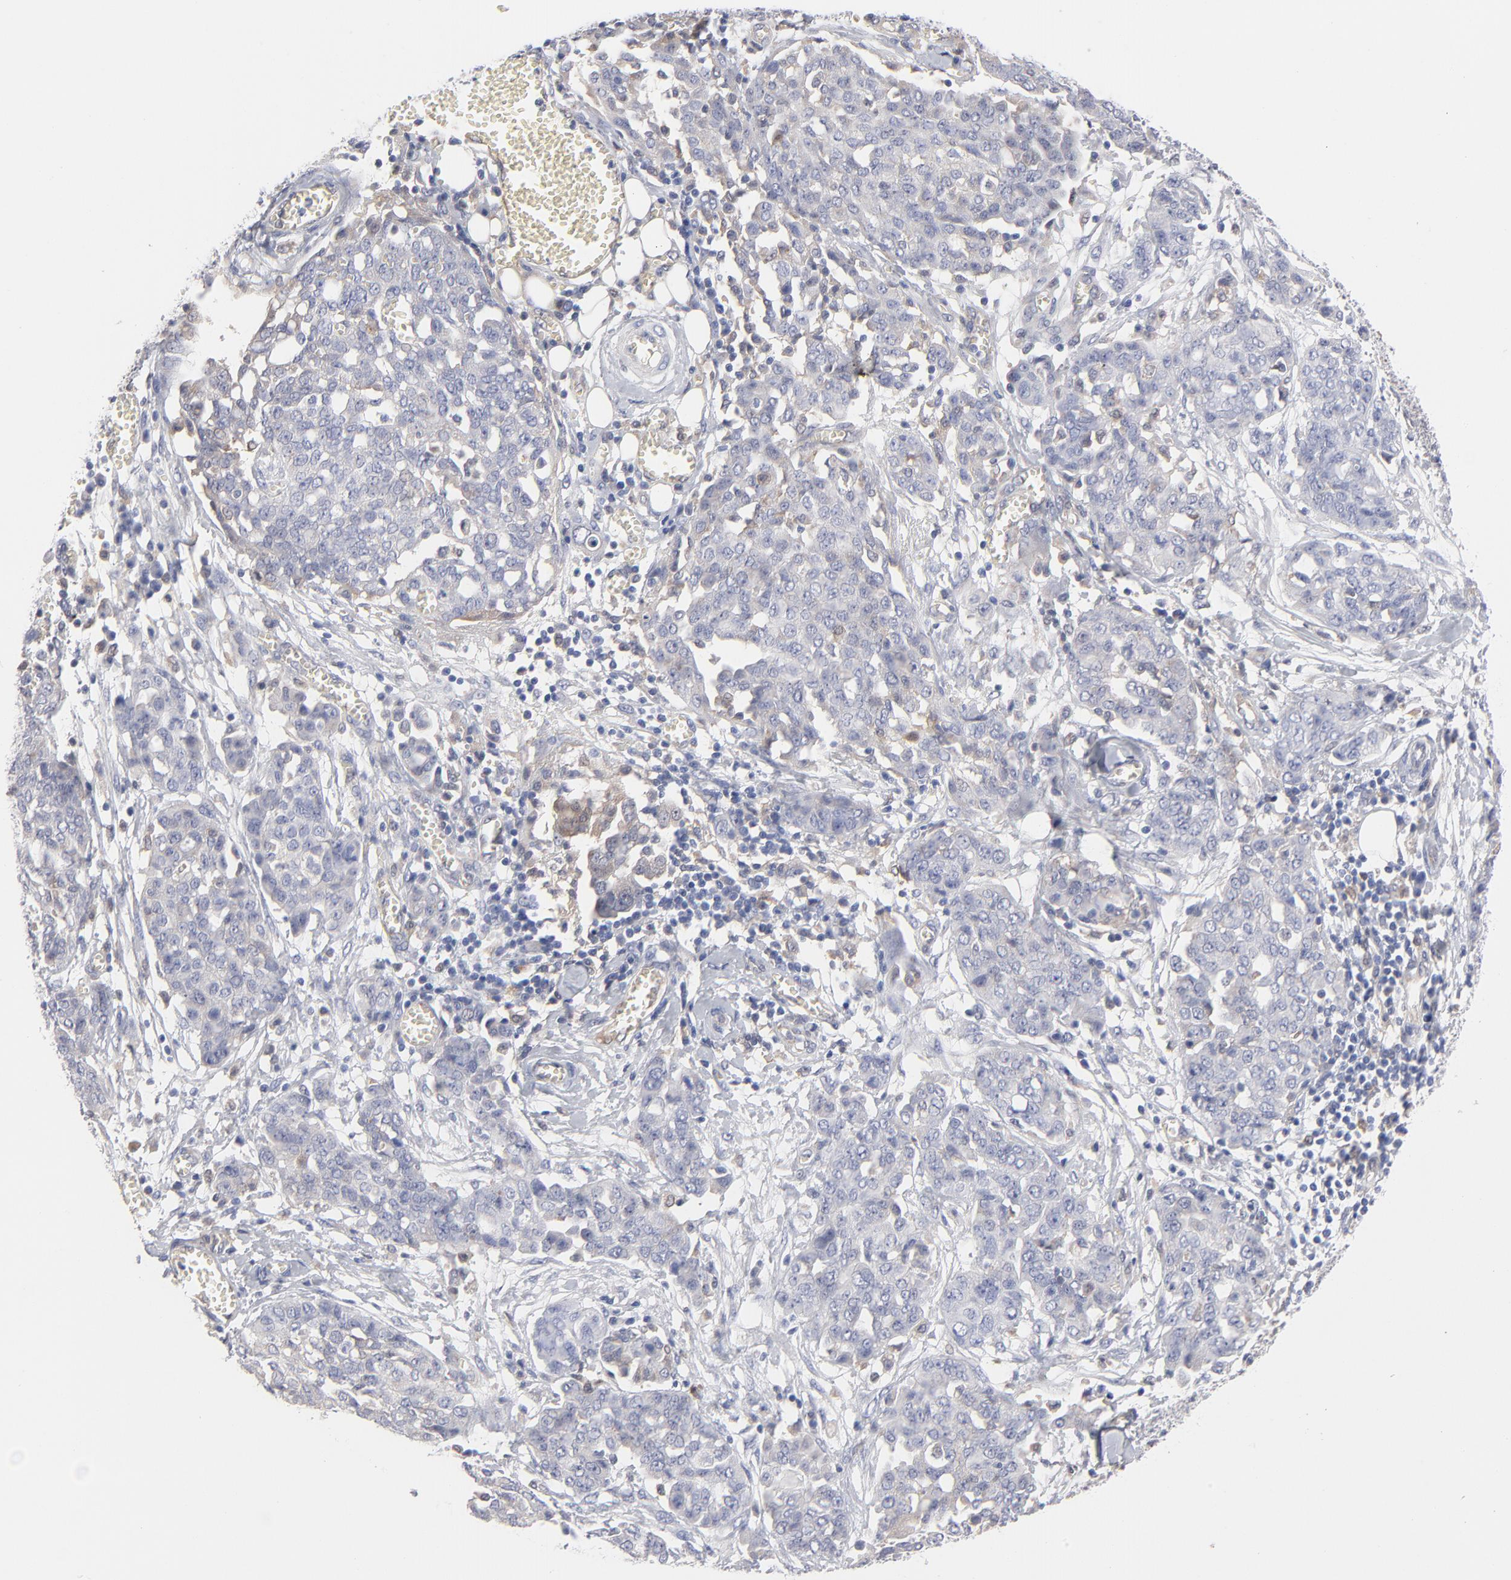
{"staining": {"intensity": "negative", "quantity": "none", "location": "none"}, "tissue": "ovarian cancer", "cell_type": "Tumor cells", "image_type": "cancer", "snomed": [{"axis": "morphology", "description": "Cystadenocarcinoma, serous, NOS"}, {"axis": "topography", "description": "Soft tissue"}, {"axis": "topography", "description": "Ovary"}], "caption": "IHC histopathology image of human ovarian cancer (serous cystadenocarcinoma) stained for a protein (brown), which shows no staining in tumor cells.", "gene": "ARRB1", "patient": {"sex": "female", "age": 57}}